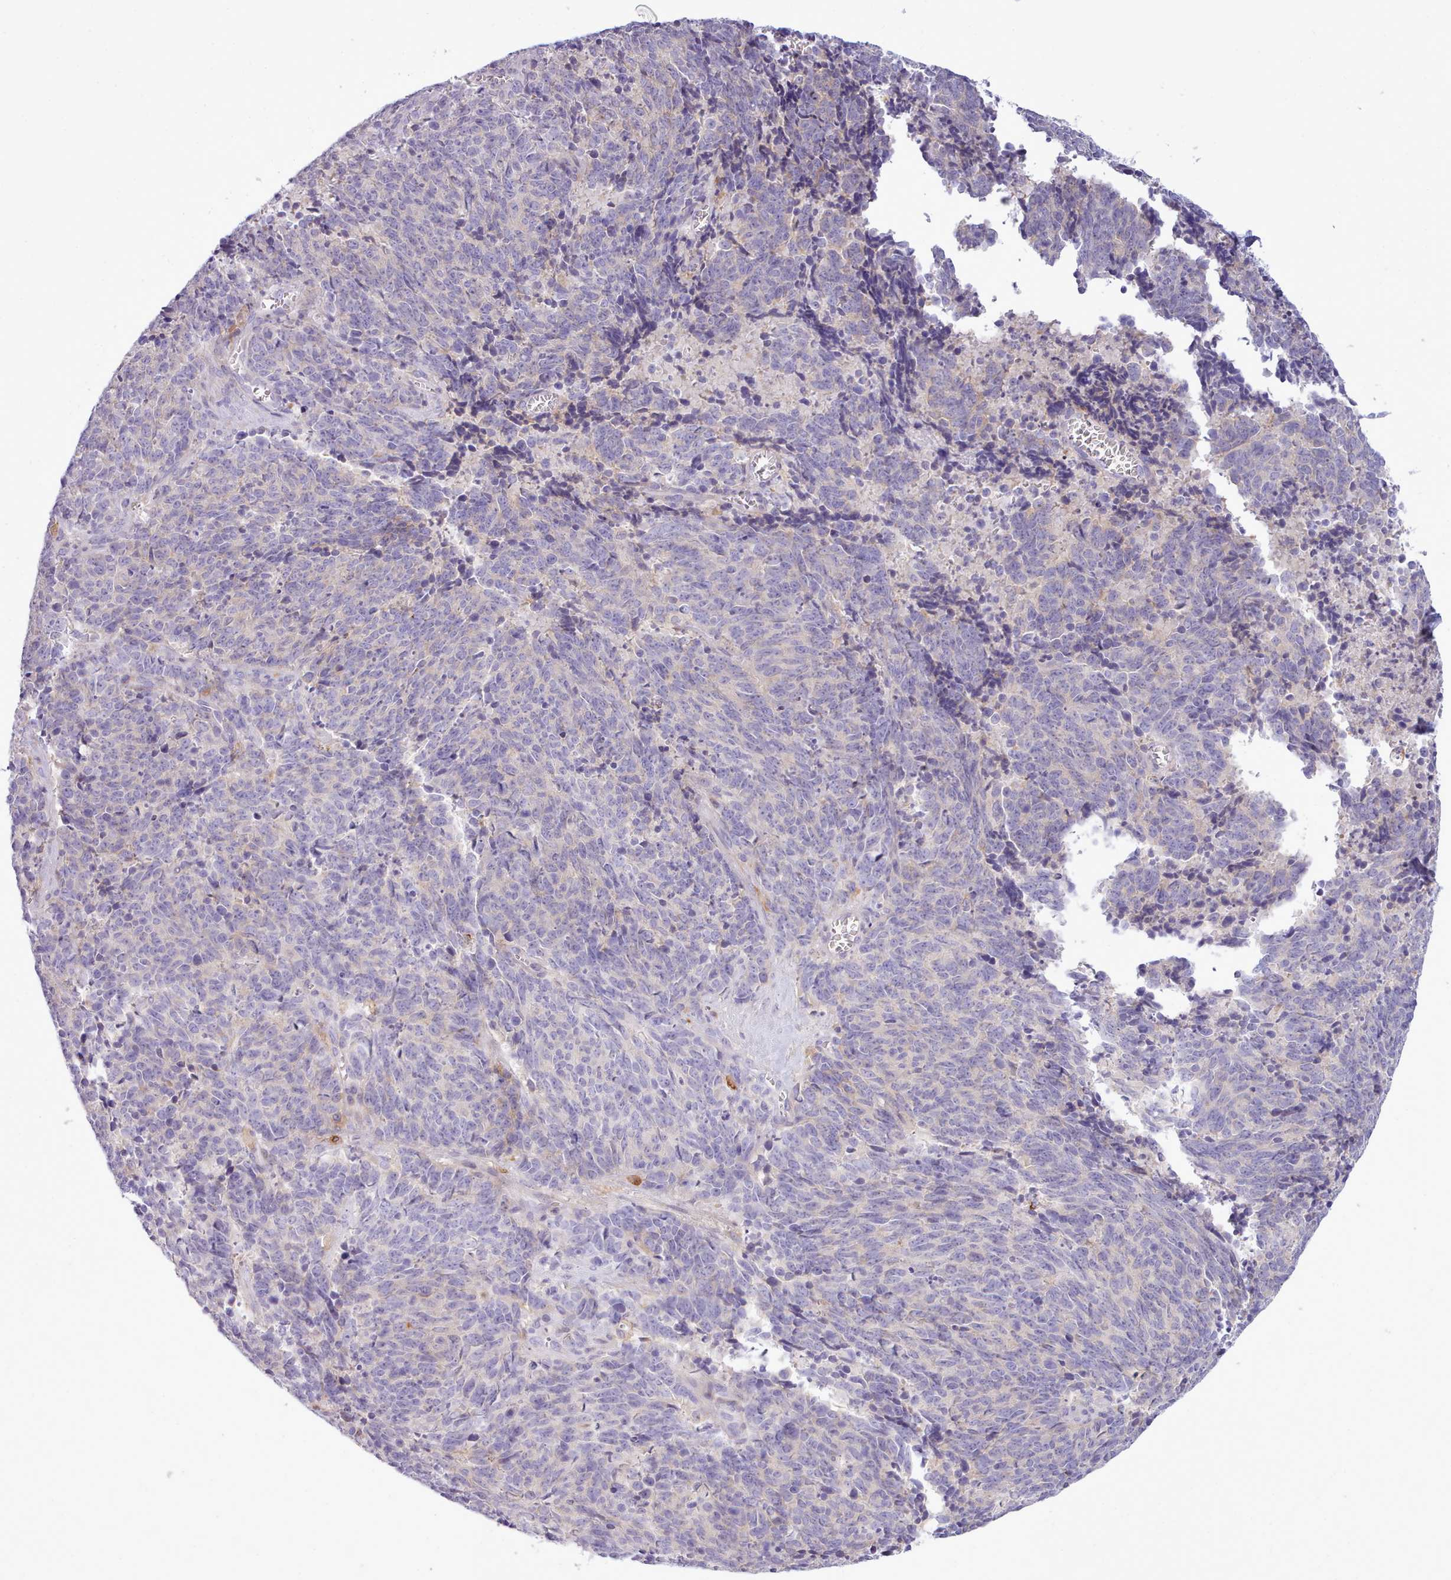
{"staining": {"intensity": "negative", "quantity": "none", "location": "none"}, "tissue": "cervical cancer", "cell_type": "Tumor cells", "image_type": "cancer", "snomed": [{"axis": "morphology", "description": "Squamous cell carcinoma, NOS"}, {"axis": "topography", "description": "Cervix"}], "caption": "An immunohistochemistry (IHC) photomicrograph of cervical cancer (squamous cell carcinoma) is shown. There is no staining in tumor cells of cervical cancer (squamous cell carcinoma).", "gene": "CYP2A13", "patient": {"sex": "female", "age": 29}}